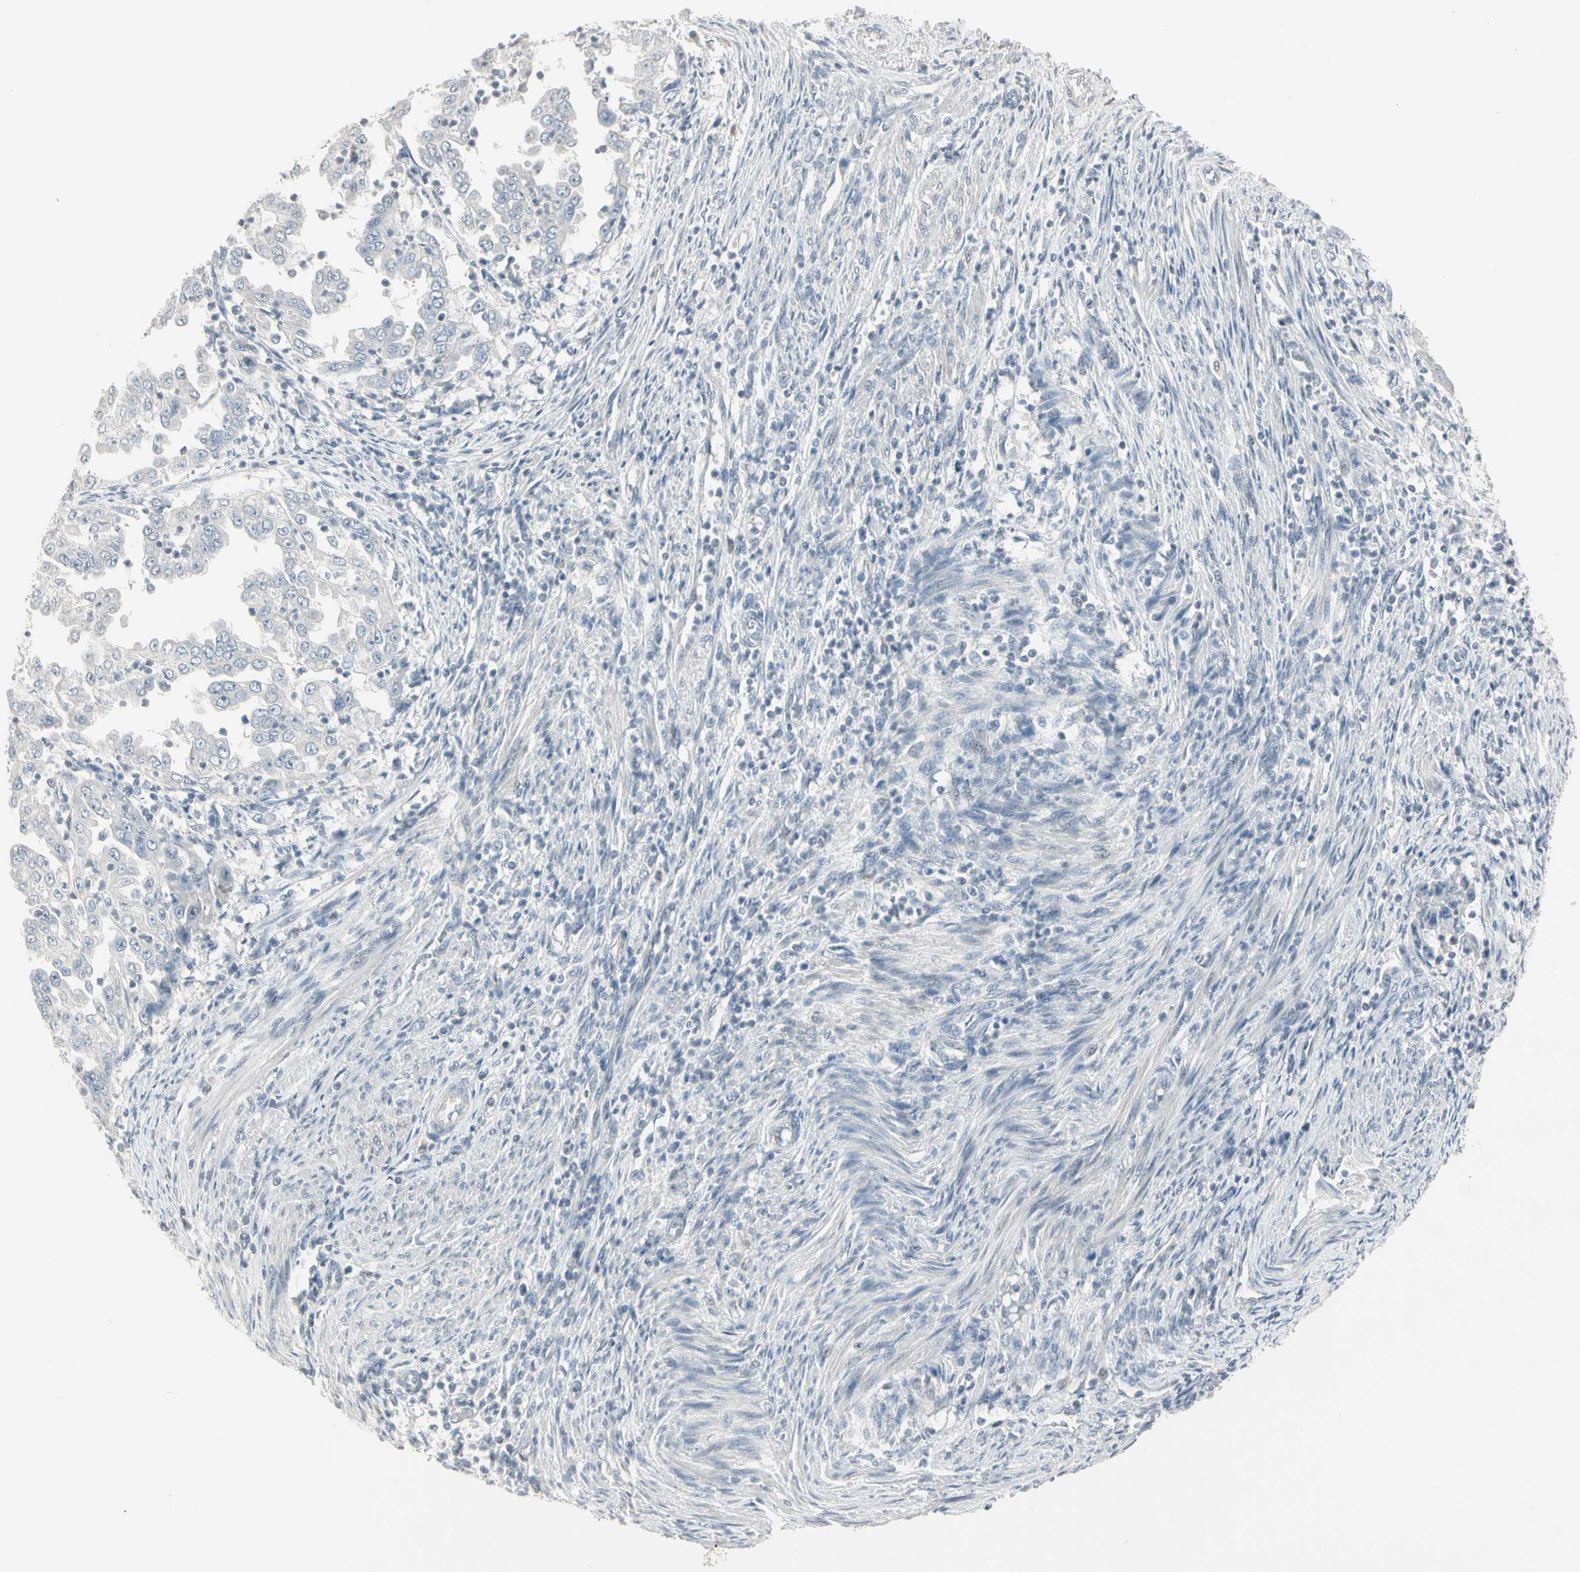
{"staining": {"intensity": "negative", "quantity": "none", "location": "none"}, "tissue": "endometrial cancer", "cell_type": "Tumor cells", "image_type": "cancer", "snomed": [{"axis": "morphology", "description": "Adenocarcinoma, NOS"}, {"axis": "topography", "description": "Endometrium"}], "caption": "IHC of human endometrial adenocarcinoma displays no expression in tumor cells.", "gene": "DMPK", "patient": {"sex": "female", "age": 85}}